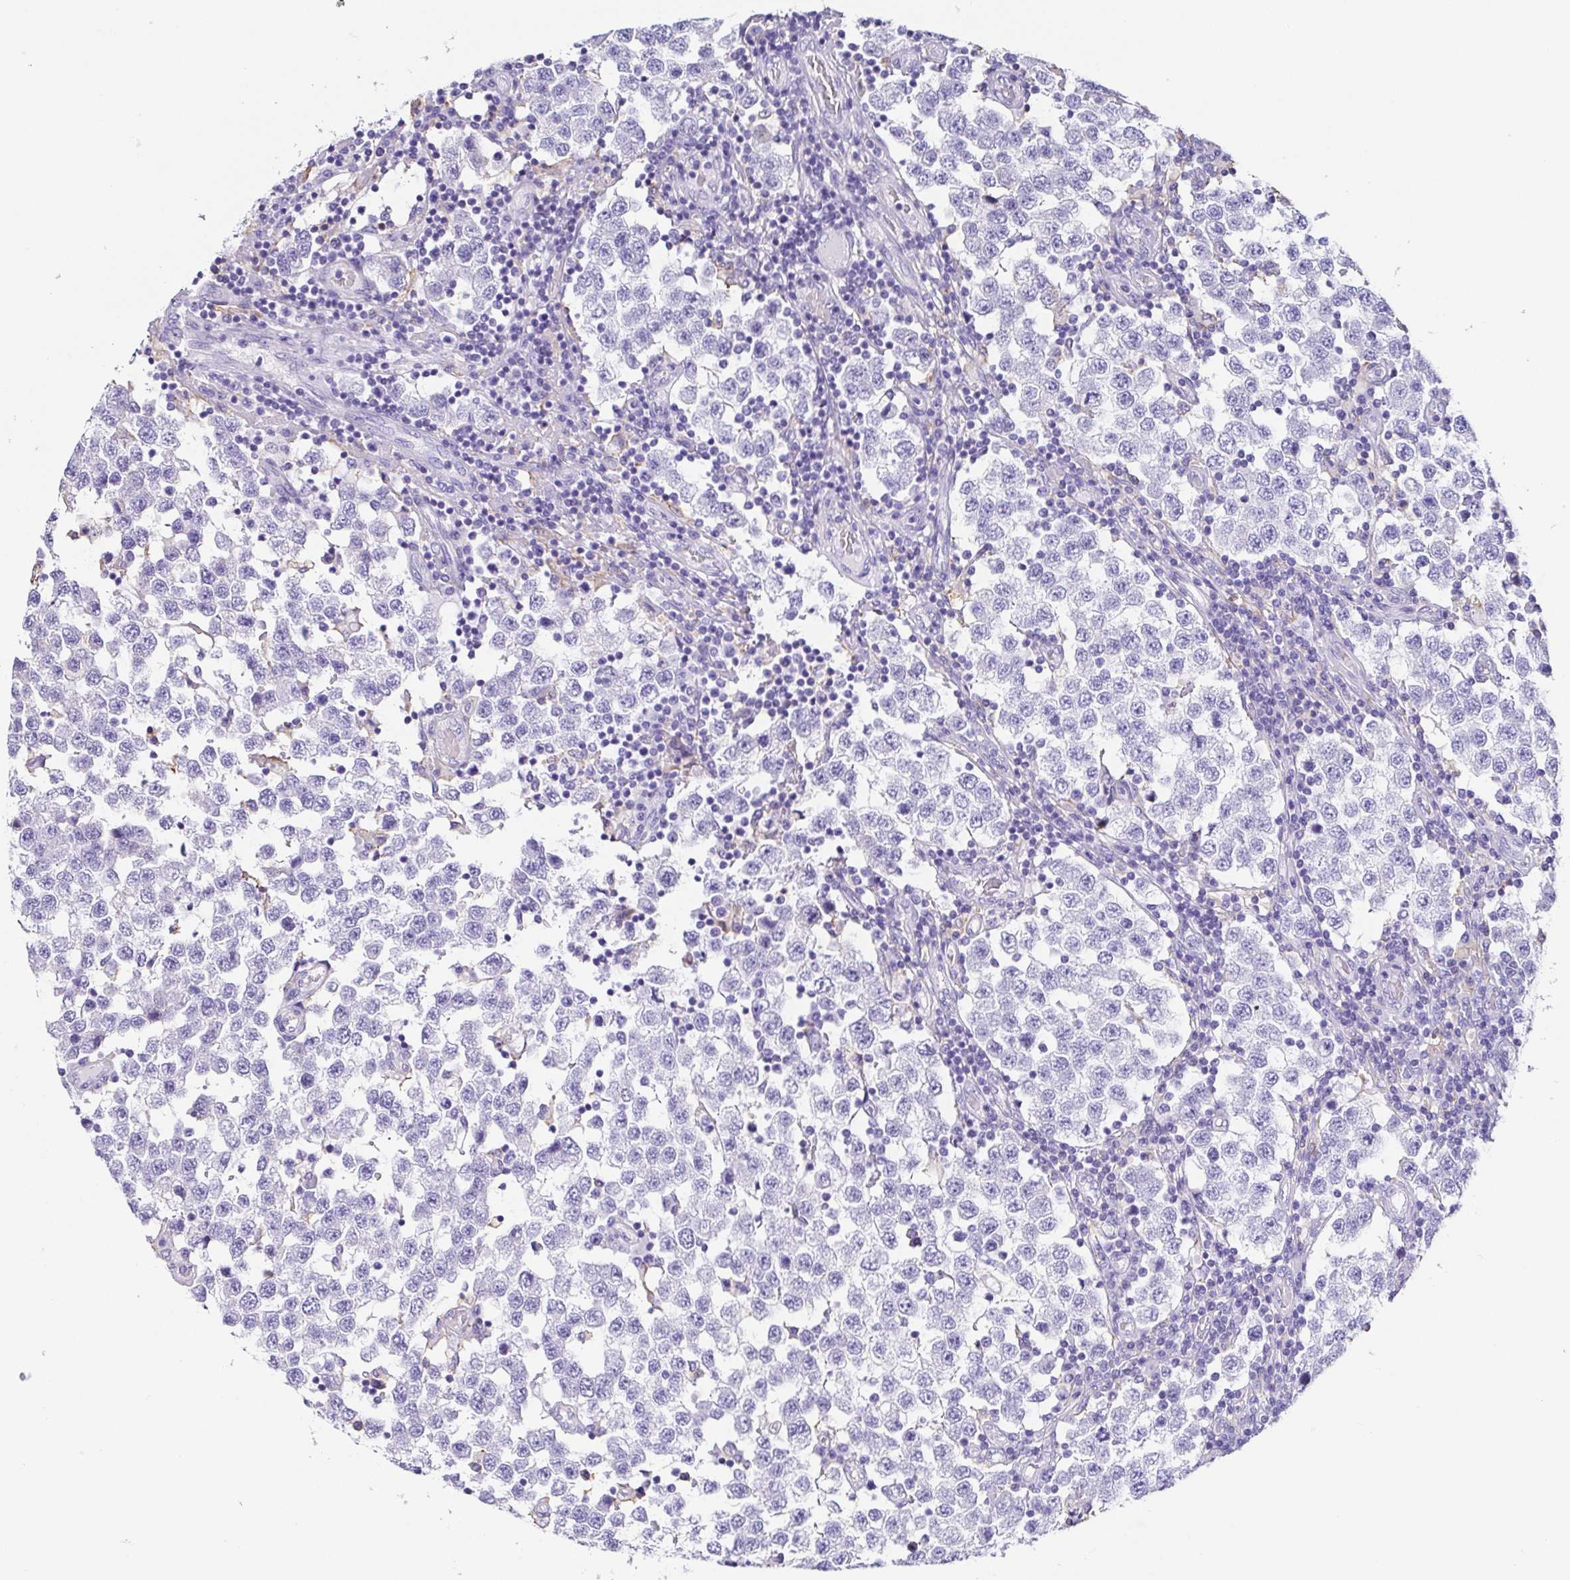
{"staining": {"intensity": "negative", "quantity": "none", "location": "none"}, "tissue": "testis cancer", "cell_type": "Tumor cells", "image_type": "cancer", "snomed": [{"axis": "morphology", "description": "Seminoma, NOS"}, {"axis": "topography", "description": "Testis"}], "caption": "The micrograph exhibits no significant positivity in tumor cells of testis seminoma.", "gene": "ANXA10", "patient": {"sex": "male", "age": 34}}